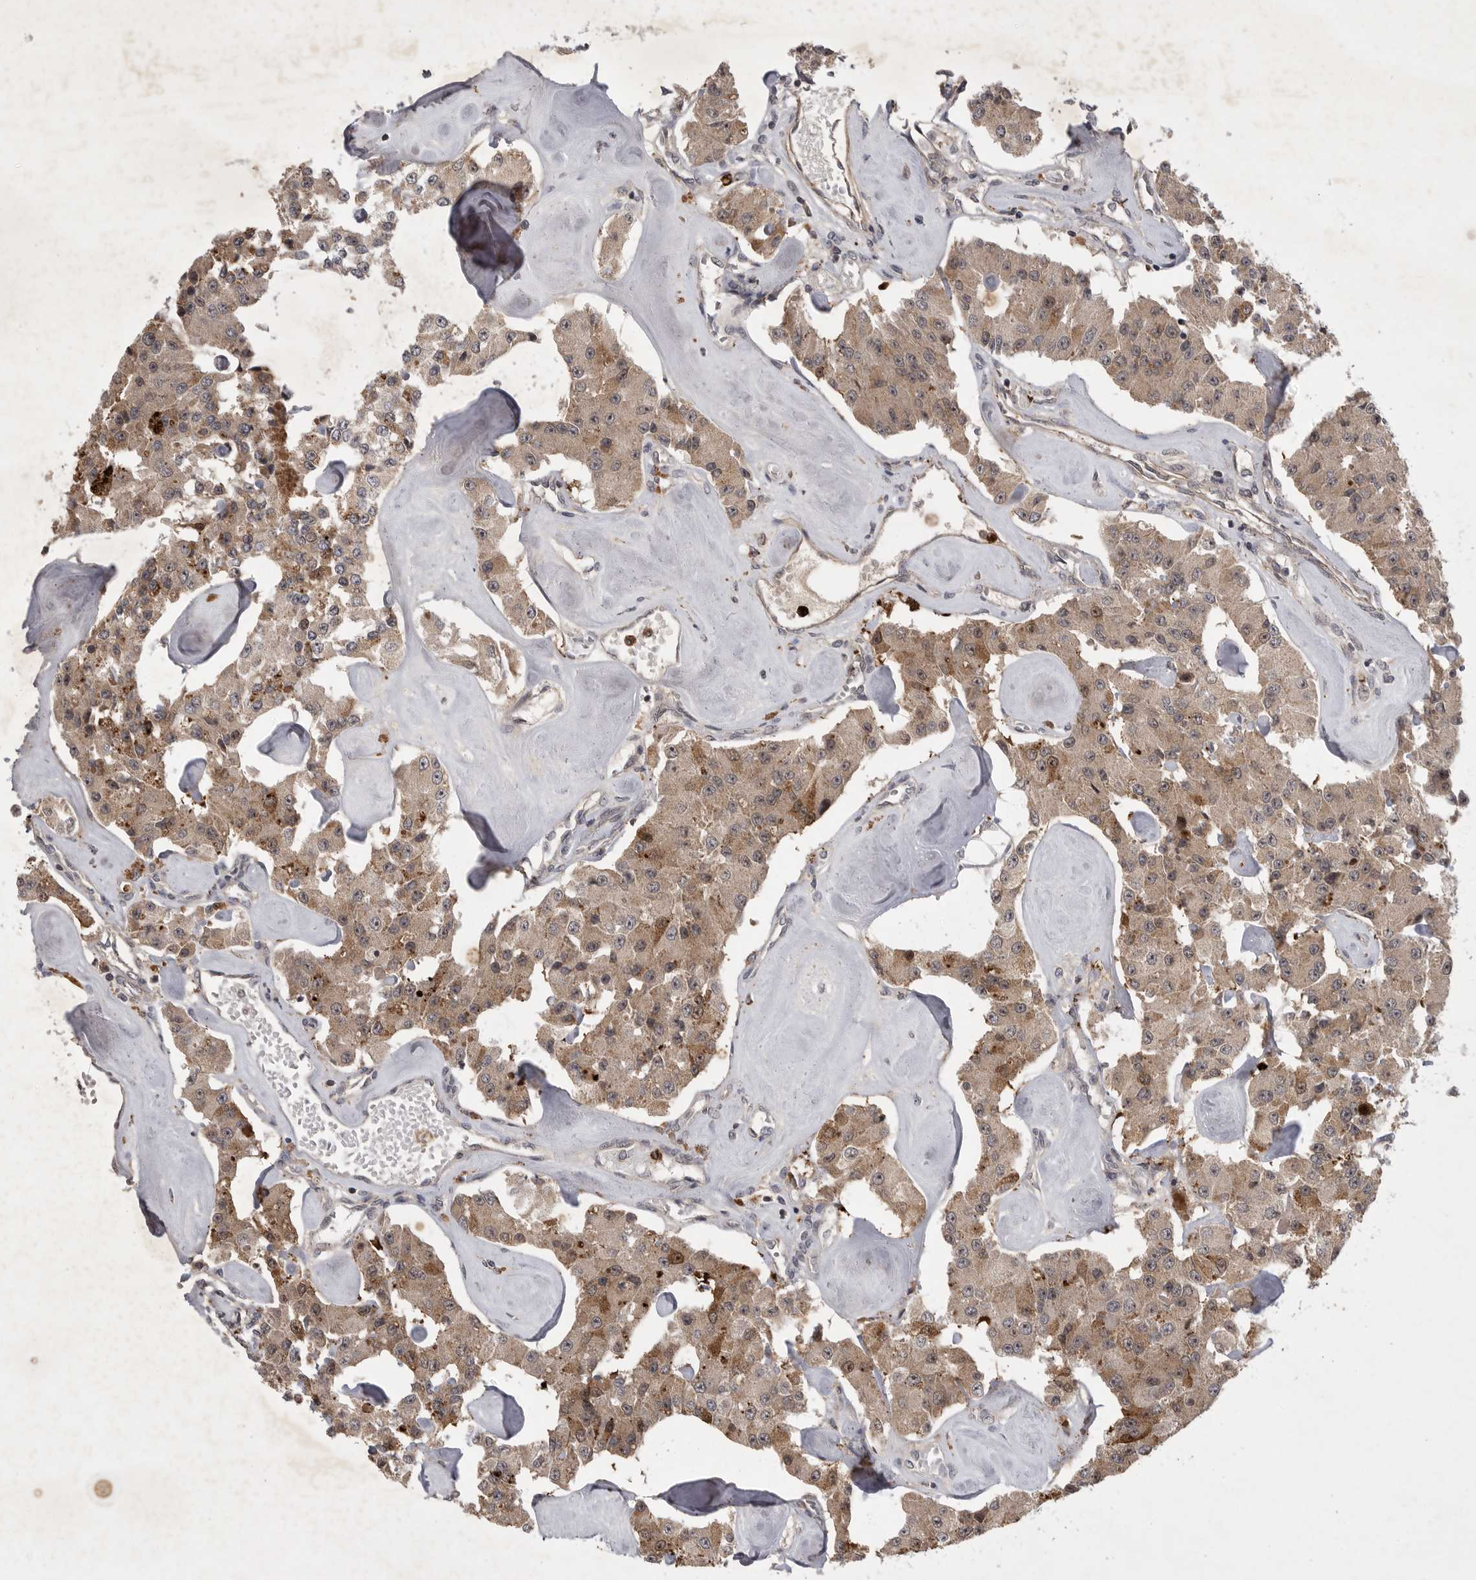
{"staining": {"intensity": "weak", "quantity": ">75%", "location": "cytoplasmic/membranous"}, "tissue": "carcinoid", "cell_type": "Tumor cells", "image_type": "cancer", "snomed": [{"axis": "morphology", "description": "Carcinoid, malignant, NOS"}, {"axis": "topography", "description": "Pancreas"}], "caption": "High-magnification brightfield microscopy of malignant carcinoid stained with DAB (3,3'-diaminobenzidine) (brown) and counterstained with hematoxylin (blue). tumor cells exhibit weak cytoplasmic/membranous expression is identified in about>75% of cells.", "gene": "UBE3D", "patient": {"sex": "male", "age": 41}}